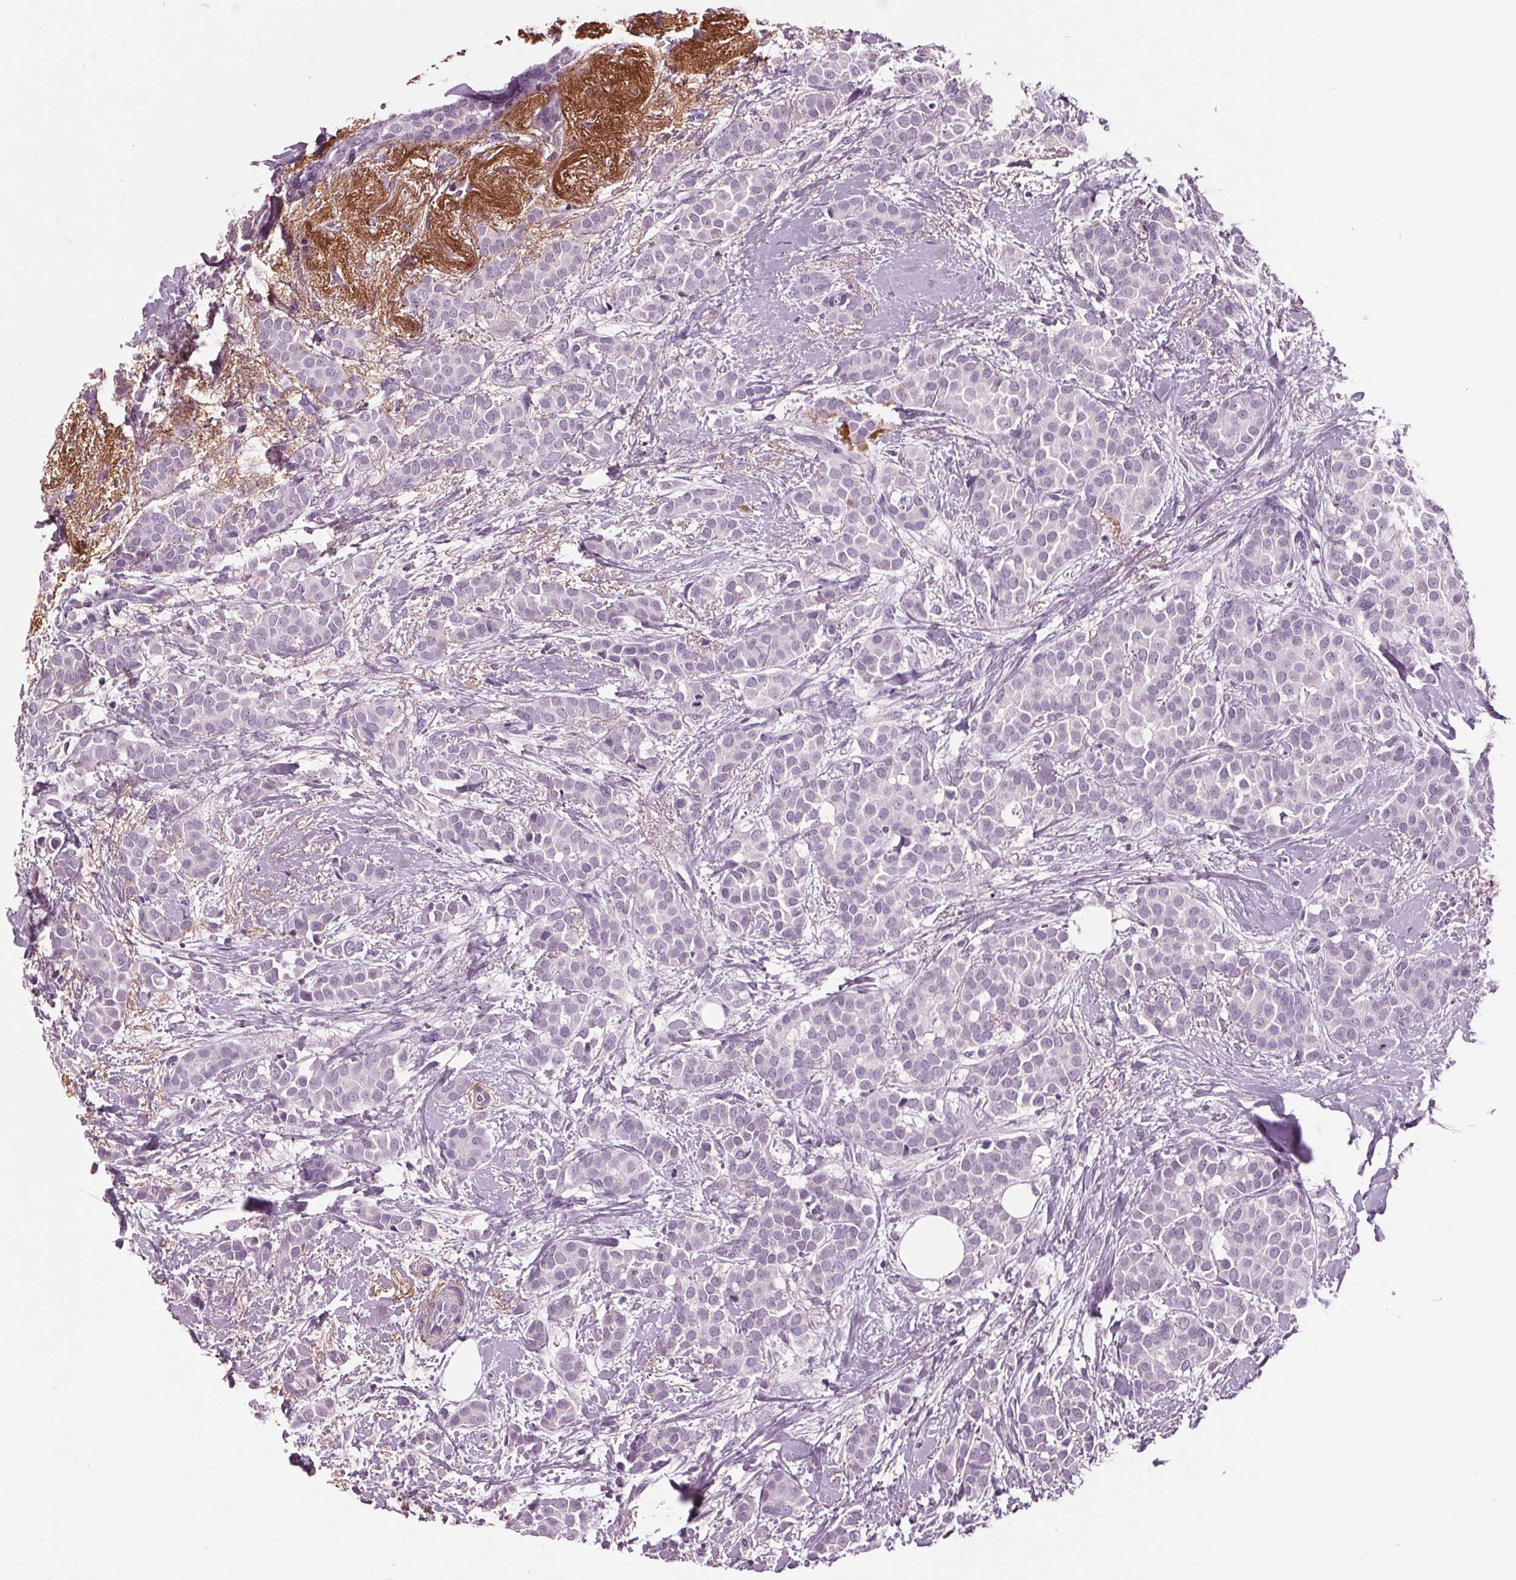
{"staining": {"intensity": "negative", "quantity": "none", "location": "none"}, "tissue": "breast cancer", "cell_type": "Tumor cells", "image_type": "cancer", "snomed": [{"axis": "morphology", "description": "Duct carcinoma"}, {"axis": "topography", "description": "Breast"}], "caption": "Tumor cells show no significant expression in breast infiltrating ductal carcinoma. Nuclei are stained in blue.", "gene": "AMBP", "patient": {"sex": "female", "age": 79}}